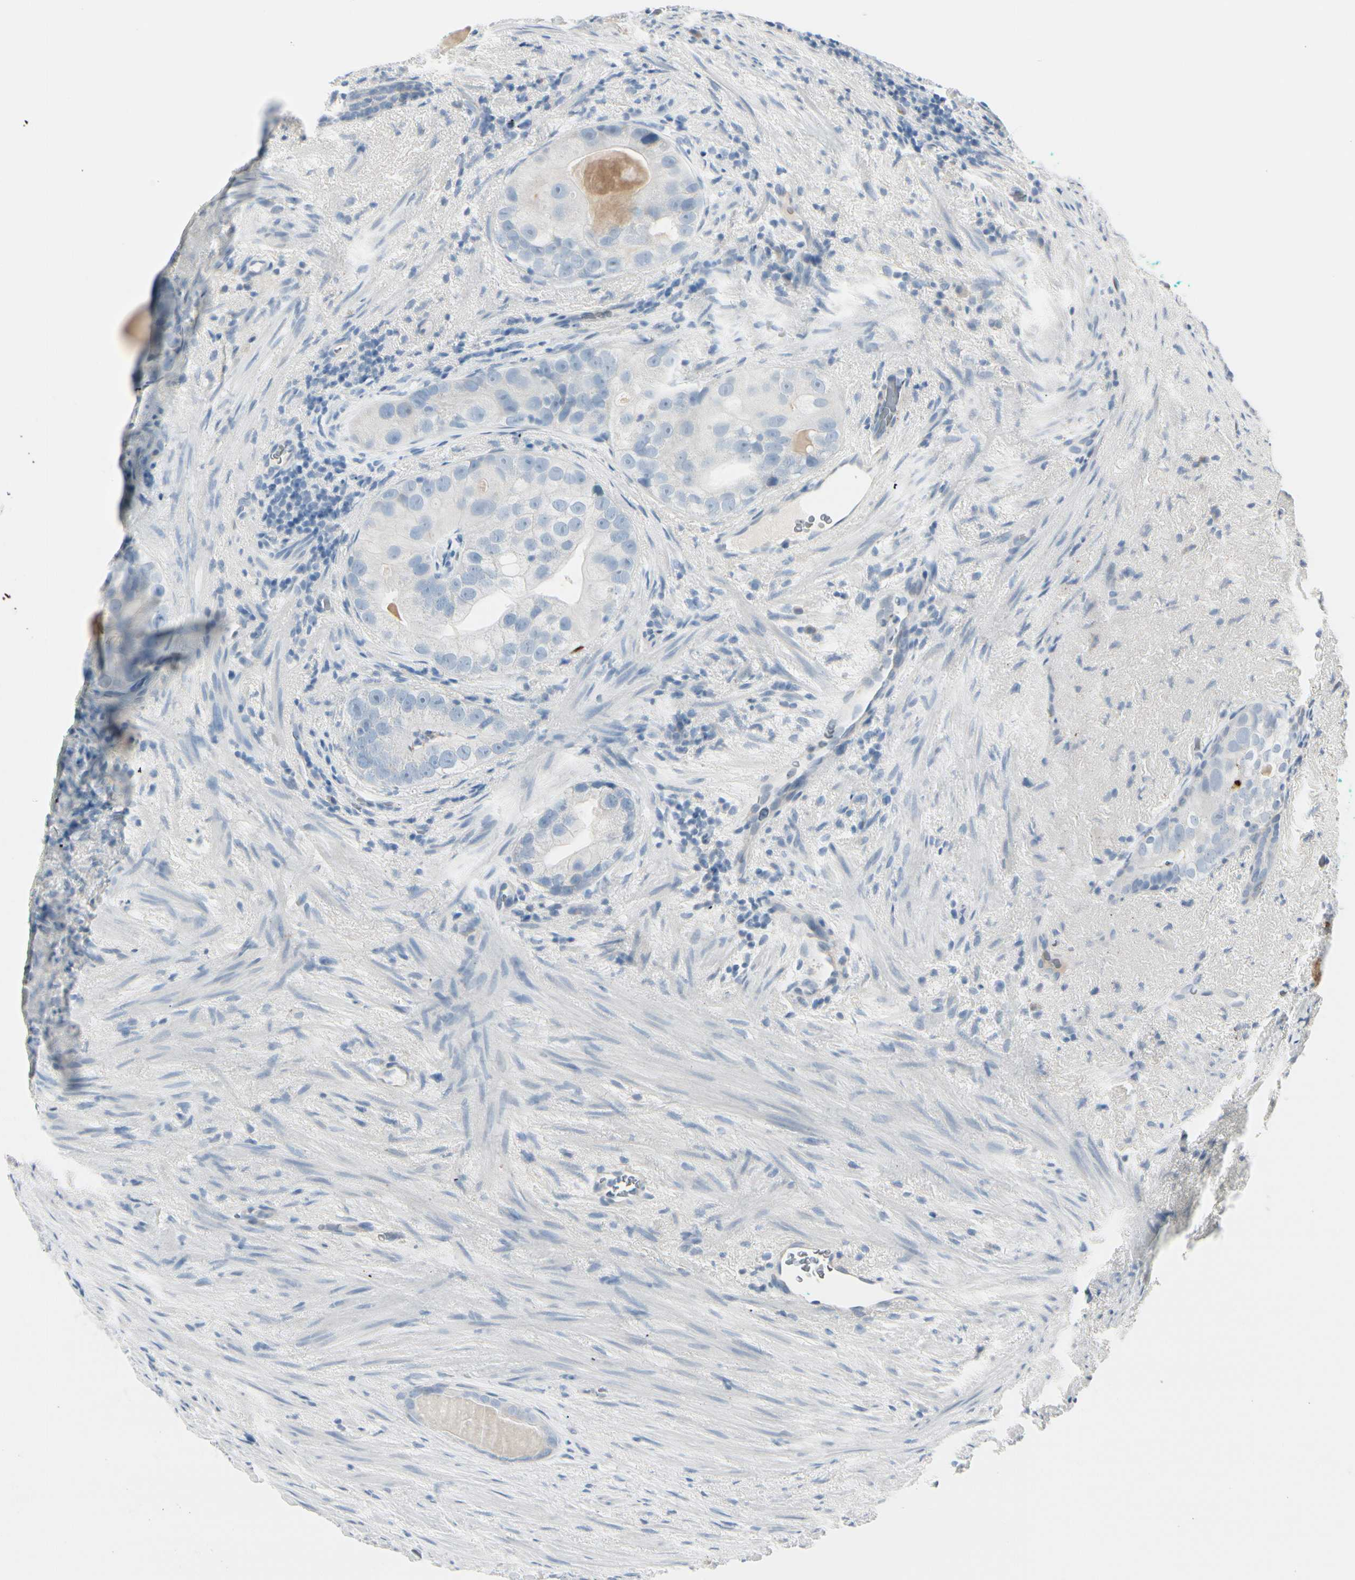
{"staining": {"intensity": "negative", "quantity": "none", "location": "none"}, "tissue": "prostate cancer", "cell_type": "Tumor cells", "image_type": "cancer", "snomed": [{"axis": "morphology", "description": "Adenocarcinoma, High grade"}, {"axis": "topography", "description": "Prostate"}], "caption": "Immunohistochemistry (IHC) photomicrograph of adenocarcinoma (high-grade) (prostate) stained for a protein (brown), which displays no expression in tumor cells.", "gene": "CDHR5", "patient": {"sex": "male", "age": 66}}